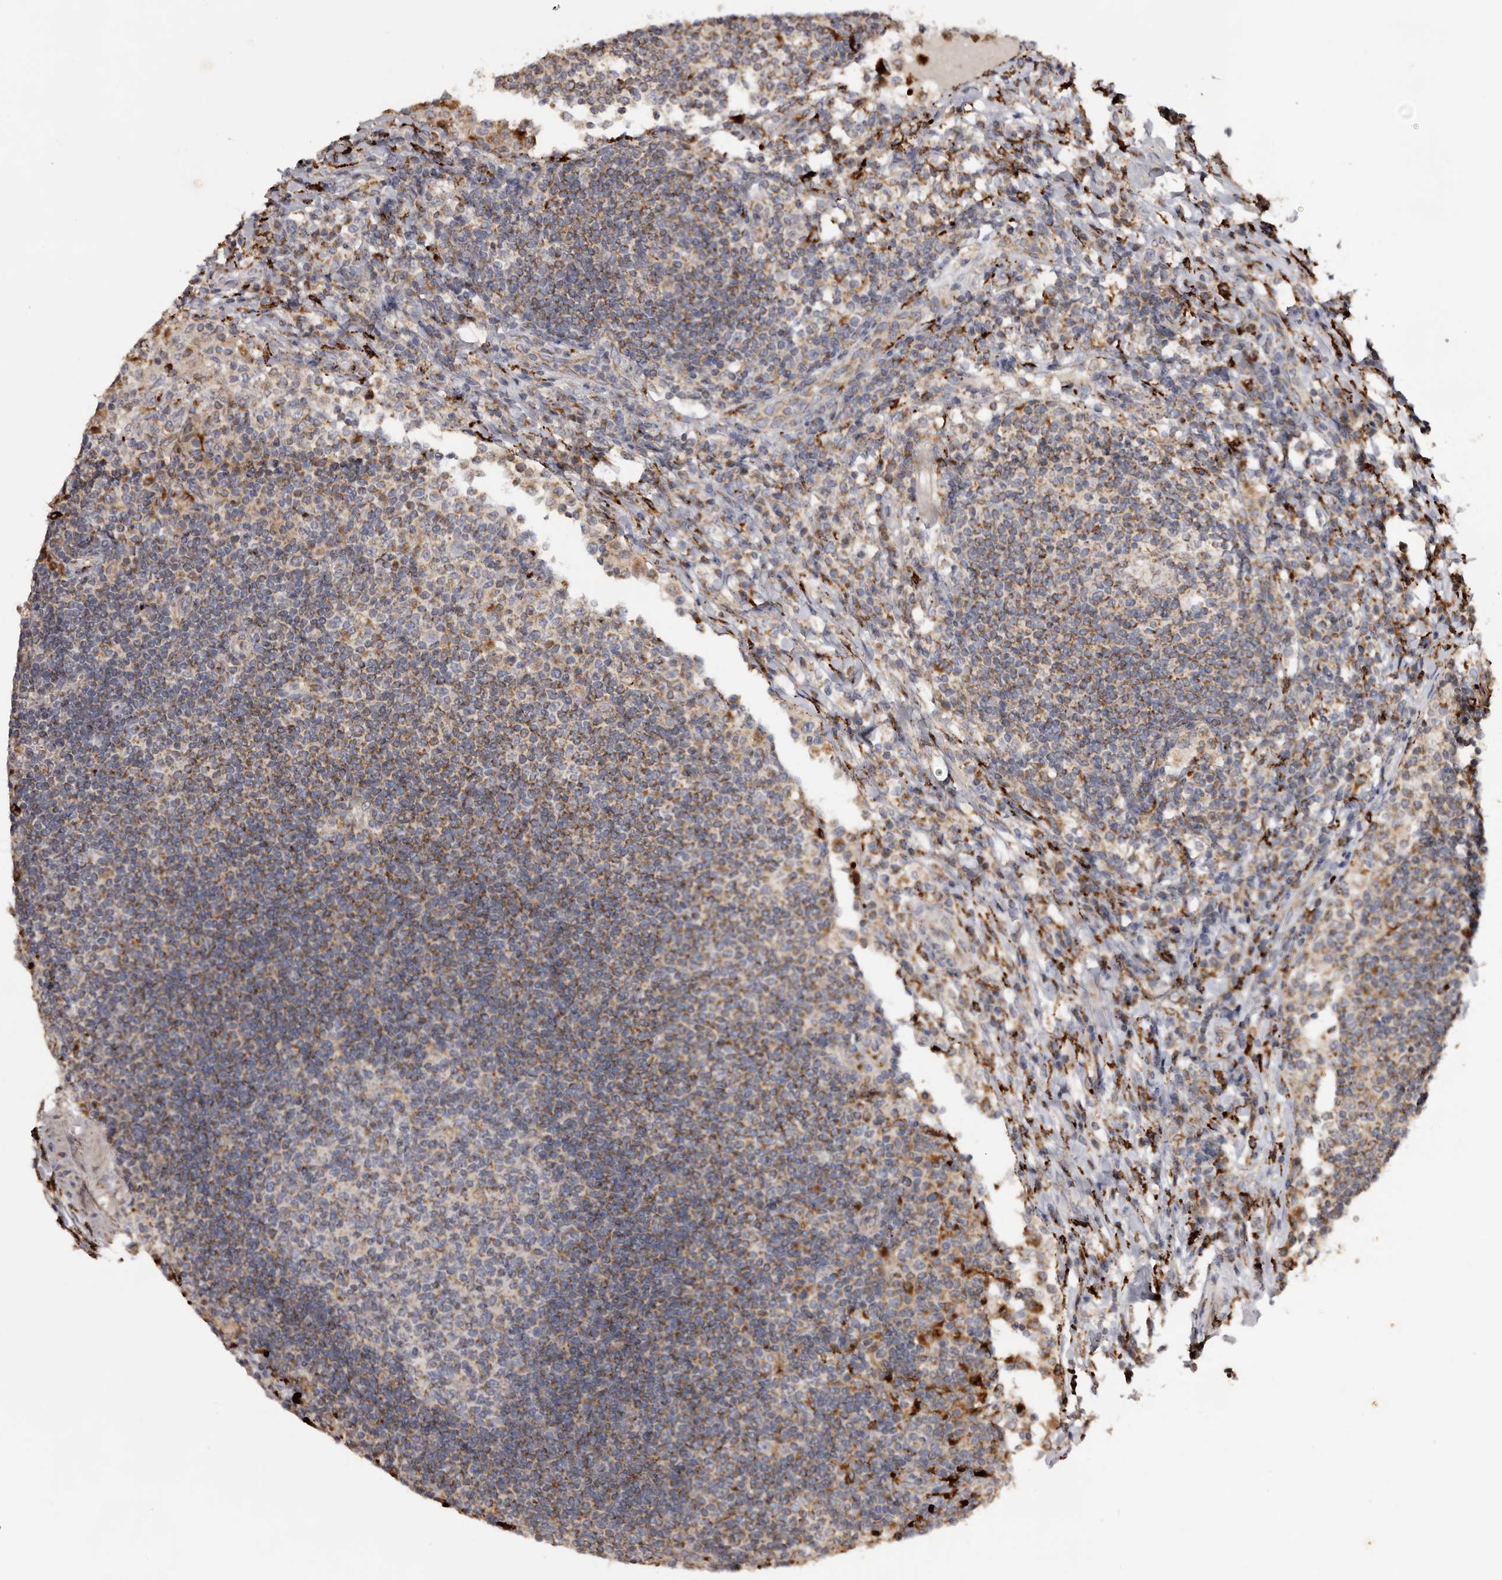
{"staining": {"intensity": "moderate", "quantity": "25%-75%", "location": "cytoplasmic/membranous"}, "tissue": "lymph node", "cell_type": "Germinal center cells", "image_type": "normal", "snomed": [{"axis": "morphology", "description": "Normal tissue, NOS"}, {"axis": "topography", "description": "Lymph node"}], "caption": "High-magnification brightfield microscopy of normal lymph node stained with DAB (3,3'-diaminobenzidine) (brown) and counterstained with hematoxylin (blue). germinal center cells exhibit moderate cytoplasmic/membranous positivity is present in approximately25%-75% of cells. (brown staining indicates protein expression, while blue staining denotes nuclei).", "gene": "MECR", "patient": {"sex": "female", "age": 53}}